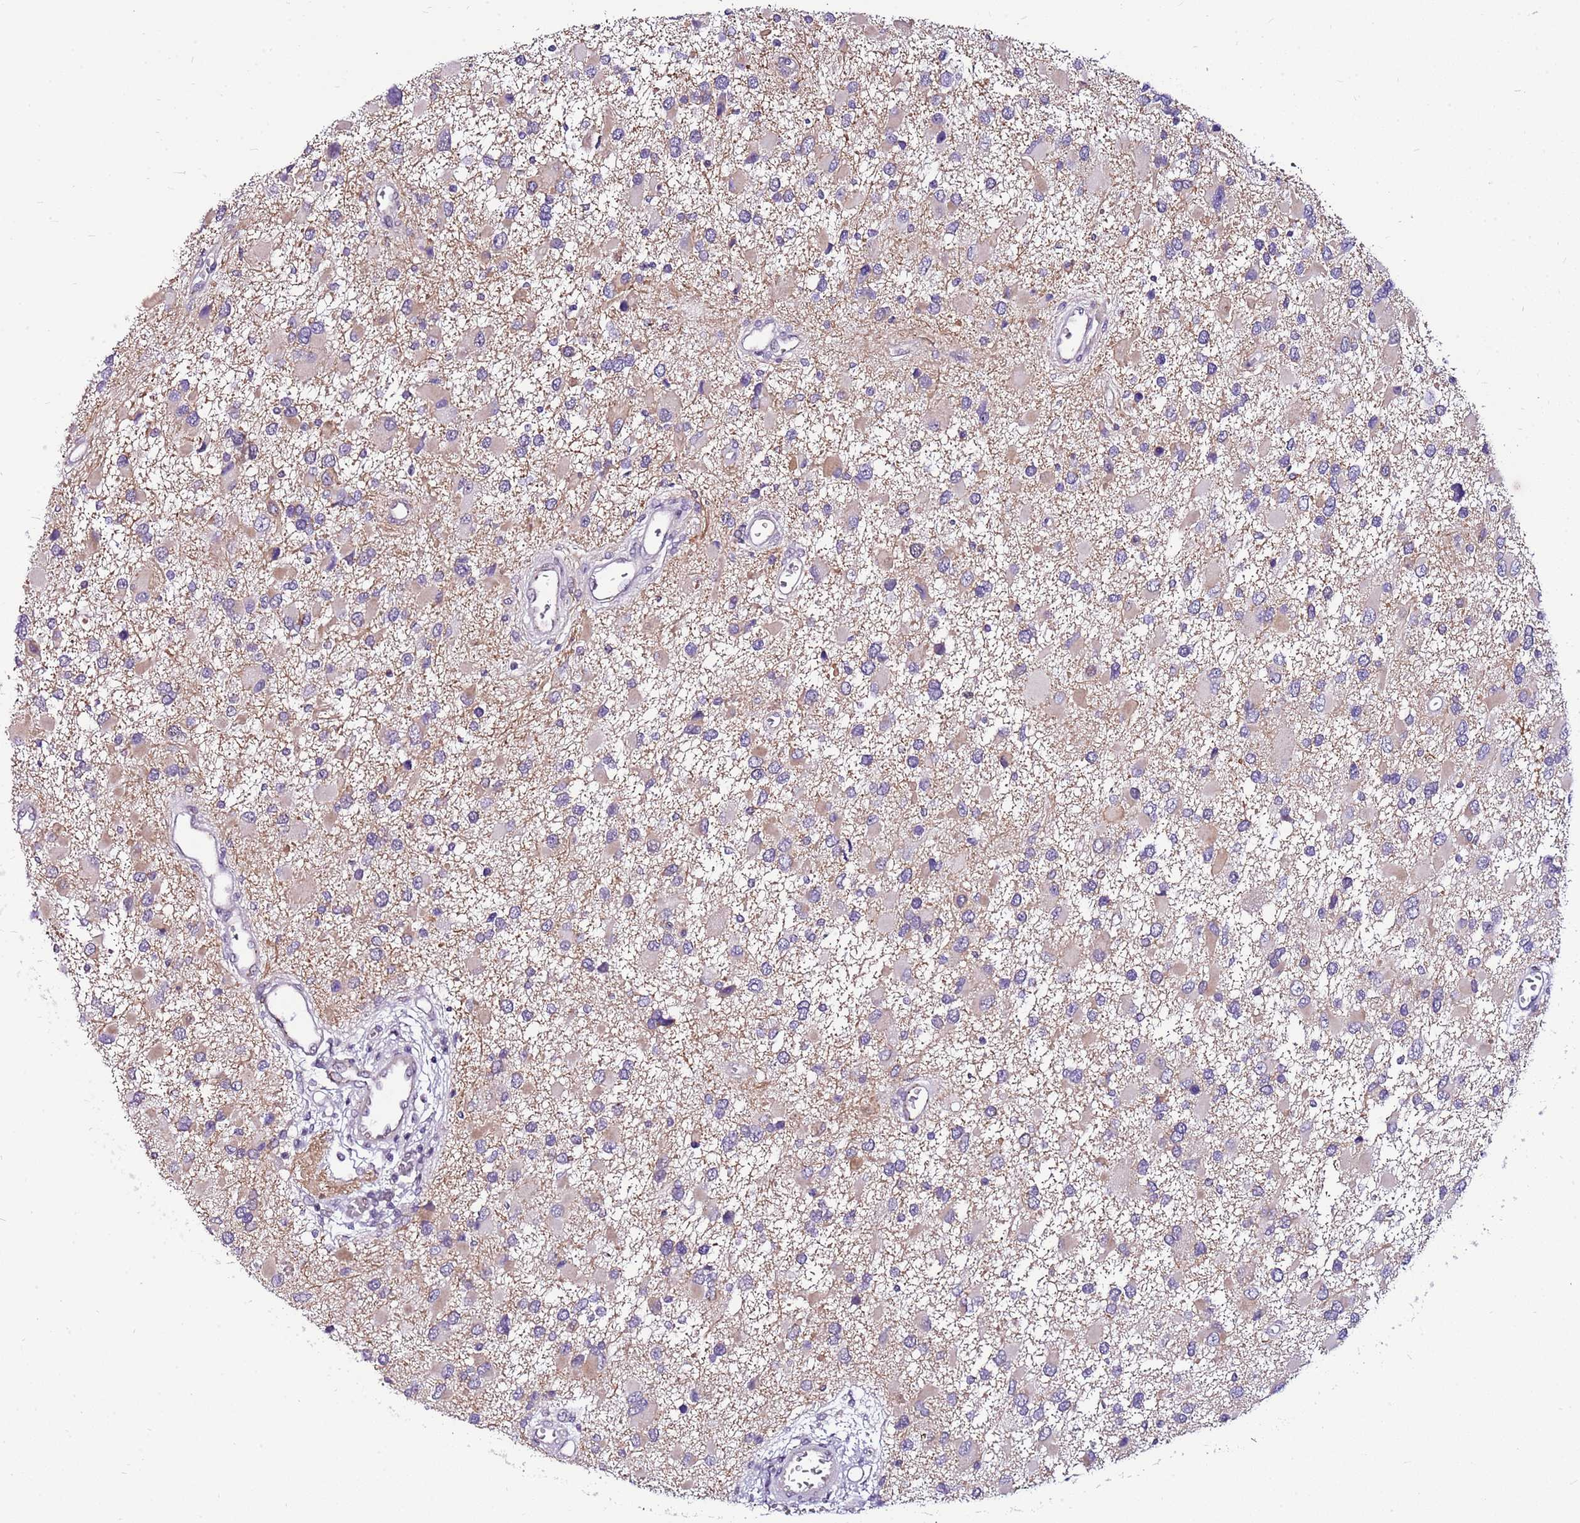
{"staining": {"intensity": "negative", "quantity": "none", "location": "none"}, "tissue": "glioma", "cell_type": "Tumor cells", "image_type": "cancer", "snomed": [{"axis": "morphology", "description": "Glioma, malignant, High grade"}, {"axis": "topography", "description": "Brain"}], "caption": "Immunohistochemical staining of human high-grade glioma (malignant) demonstrates no significant expression in tumor cells.", "gene": "POLE3", "patient": {"sex": "male", "age": 53}}